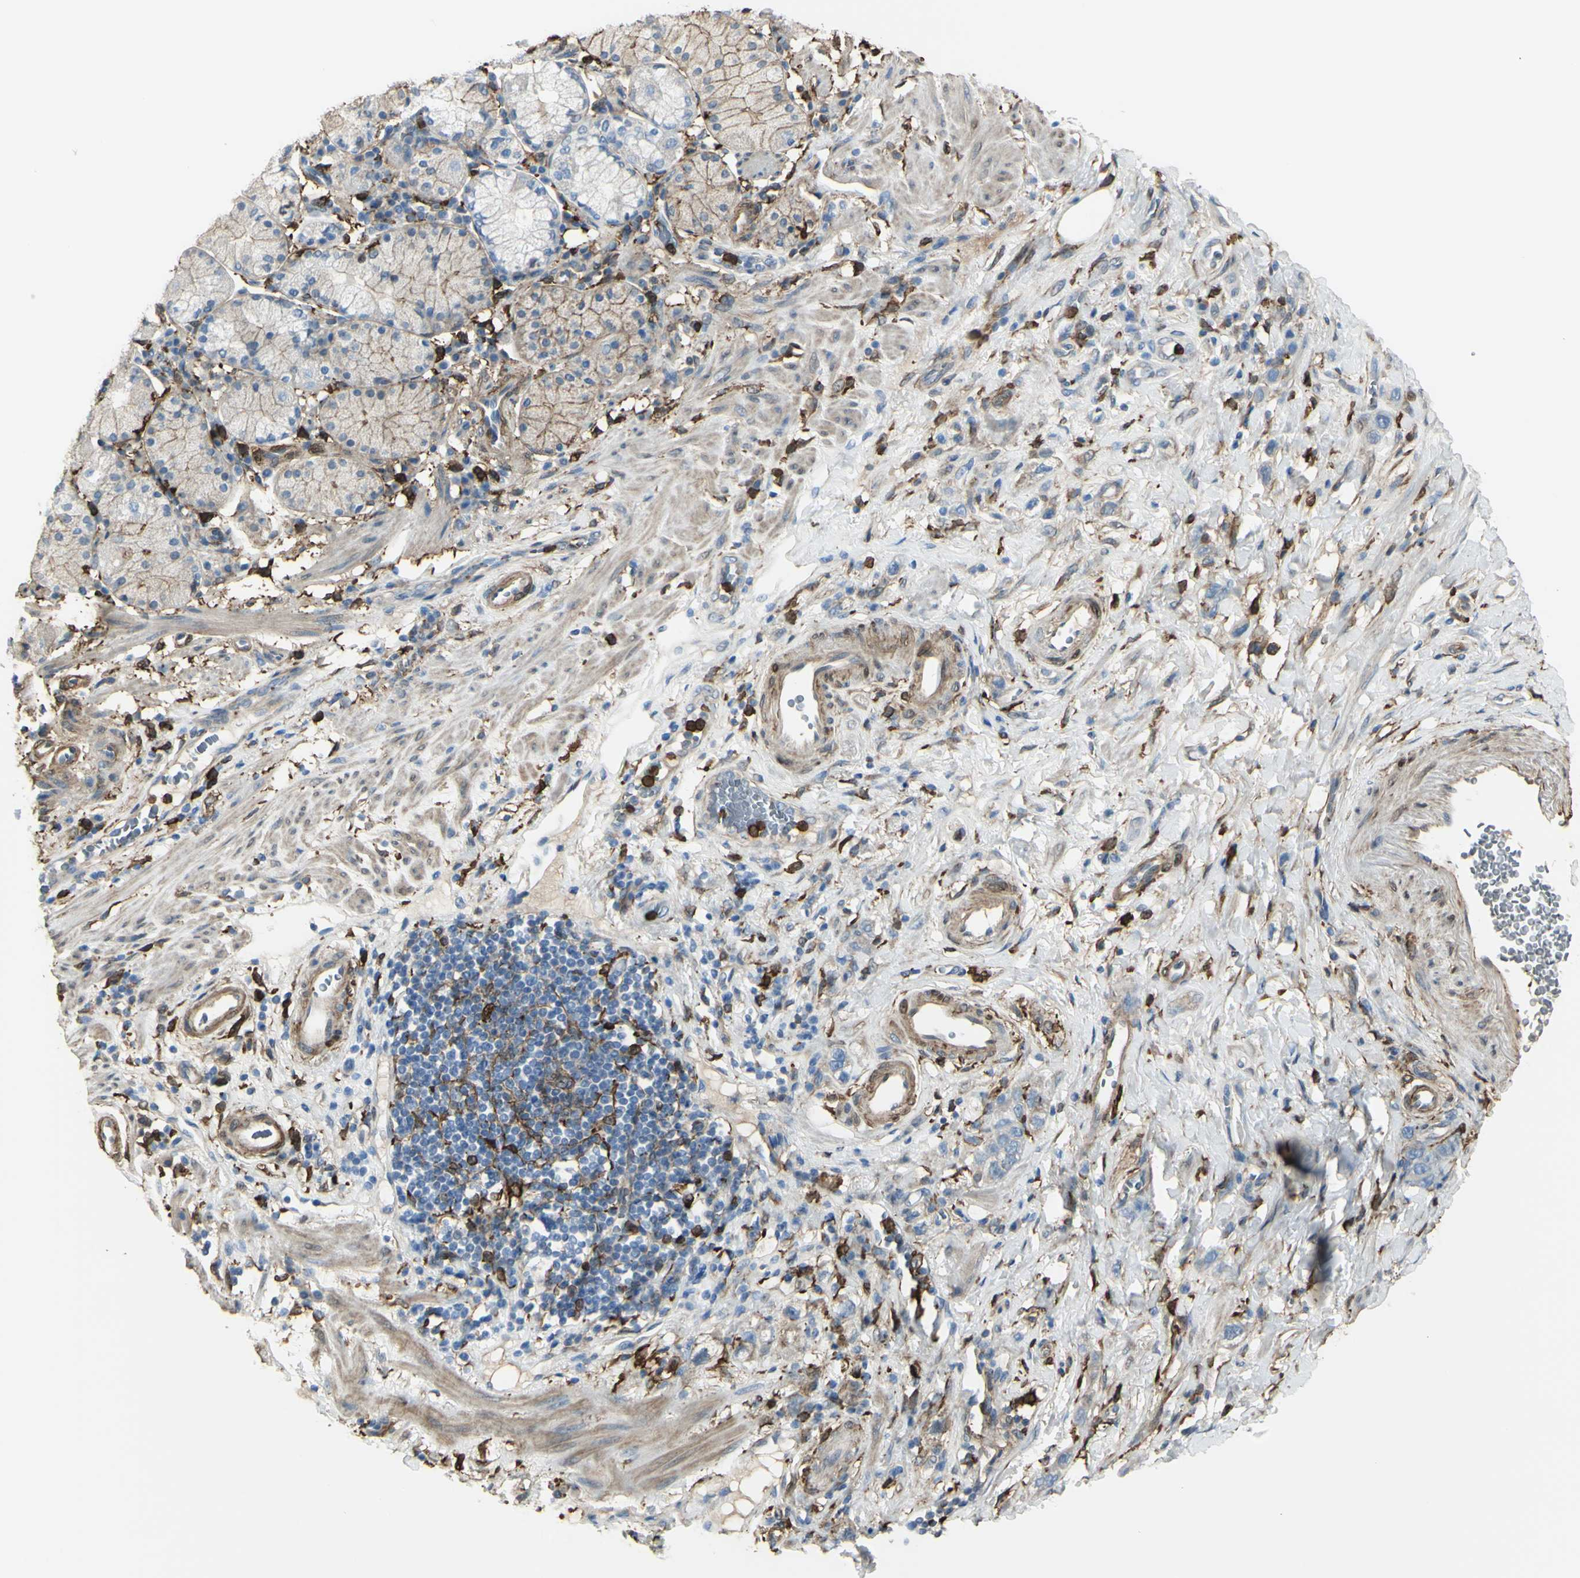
{"staining": {"intensity": "weak", "quantity": ">75%", "location": "cytoplasmic/membranous"}, "tissue": "stomach cancer", "cell_type": "Tumor cells", "image_type": "cancer", "snomed": [{"axis": "morphology", "description": "Adenocarcinoma, NOS"}, {"axis": "topography", "description": "Stomach"}], "caption": "A photomicrograph of stomach adenocarcinoma stained for a protein reveals weak cytoplasmic/membranous brown staining in tumor cells.", "gene": "GSN", "patient": {"sex": "male", "age": 82}}